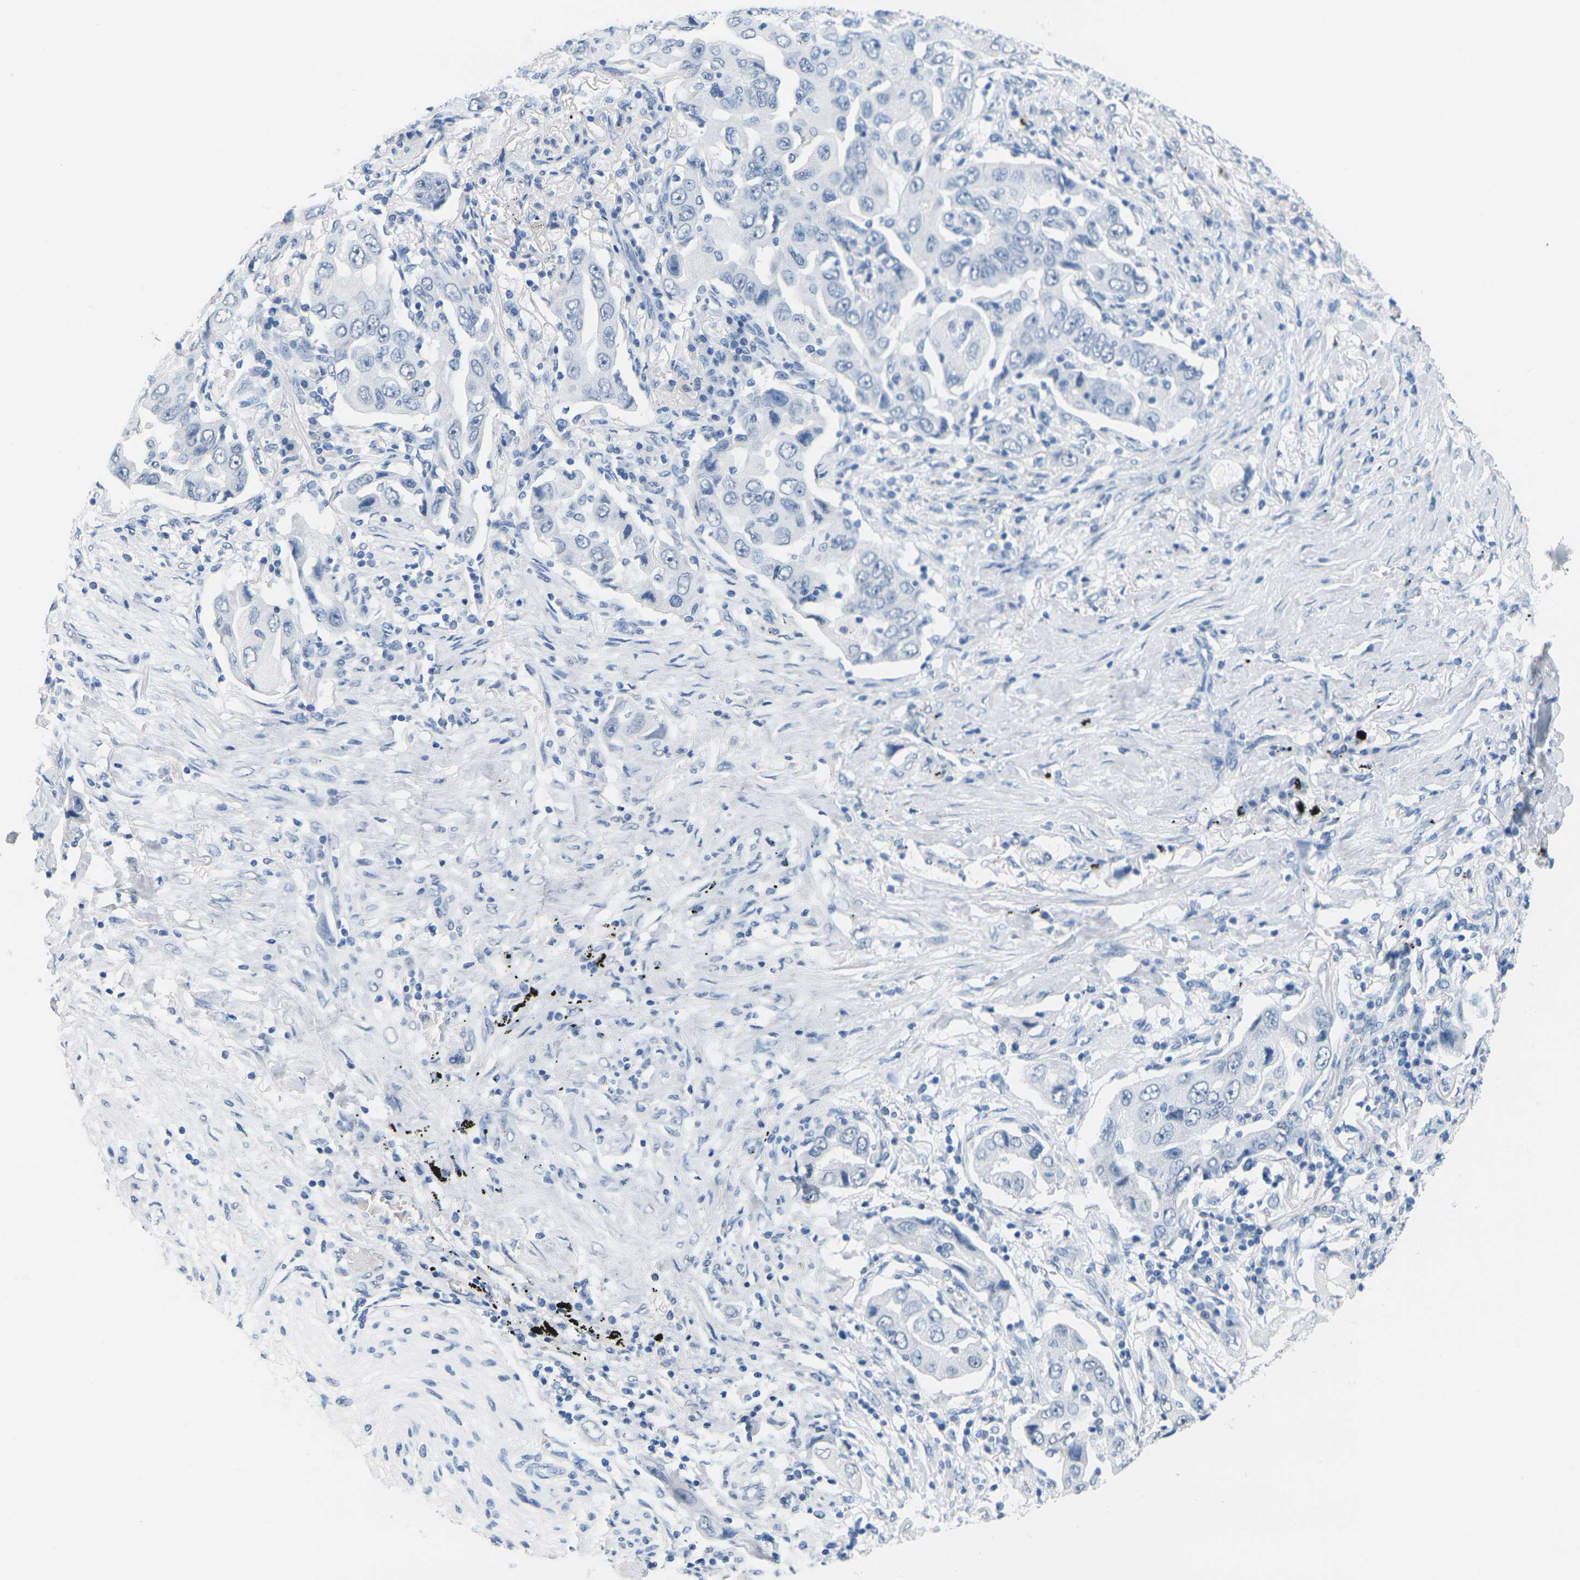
{"staining": {"intensity": "negative", "quantity": "none", "location": "none"}, "tissue": "lung cancer", "cell_type": "Tumor cells", "image_type": "cancer", "snomed": [{"axis": "morphology", "description": "Adenocarcinoma, NOS"}, {"axis": "topography", "description": "Lung"}], "caption": "The micrograph exhibits no staining of tumor cells in lung adenocarcinoma.", "gene": "CTAG1A", "patient": {"sex": "female", "age": 65}}